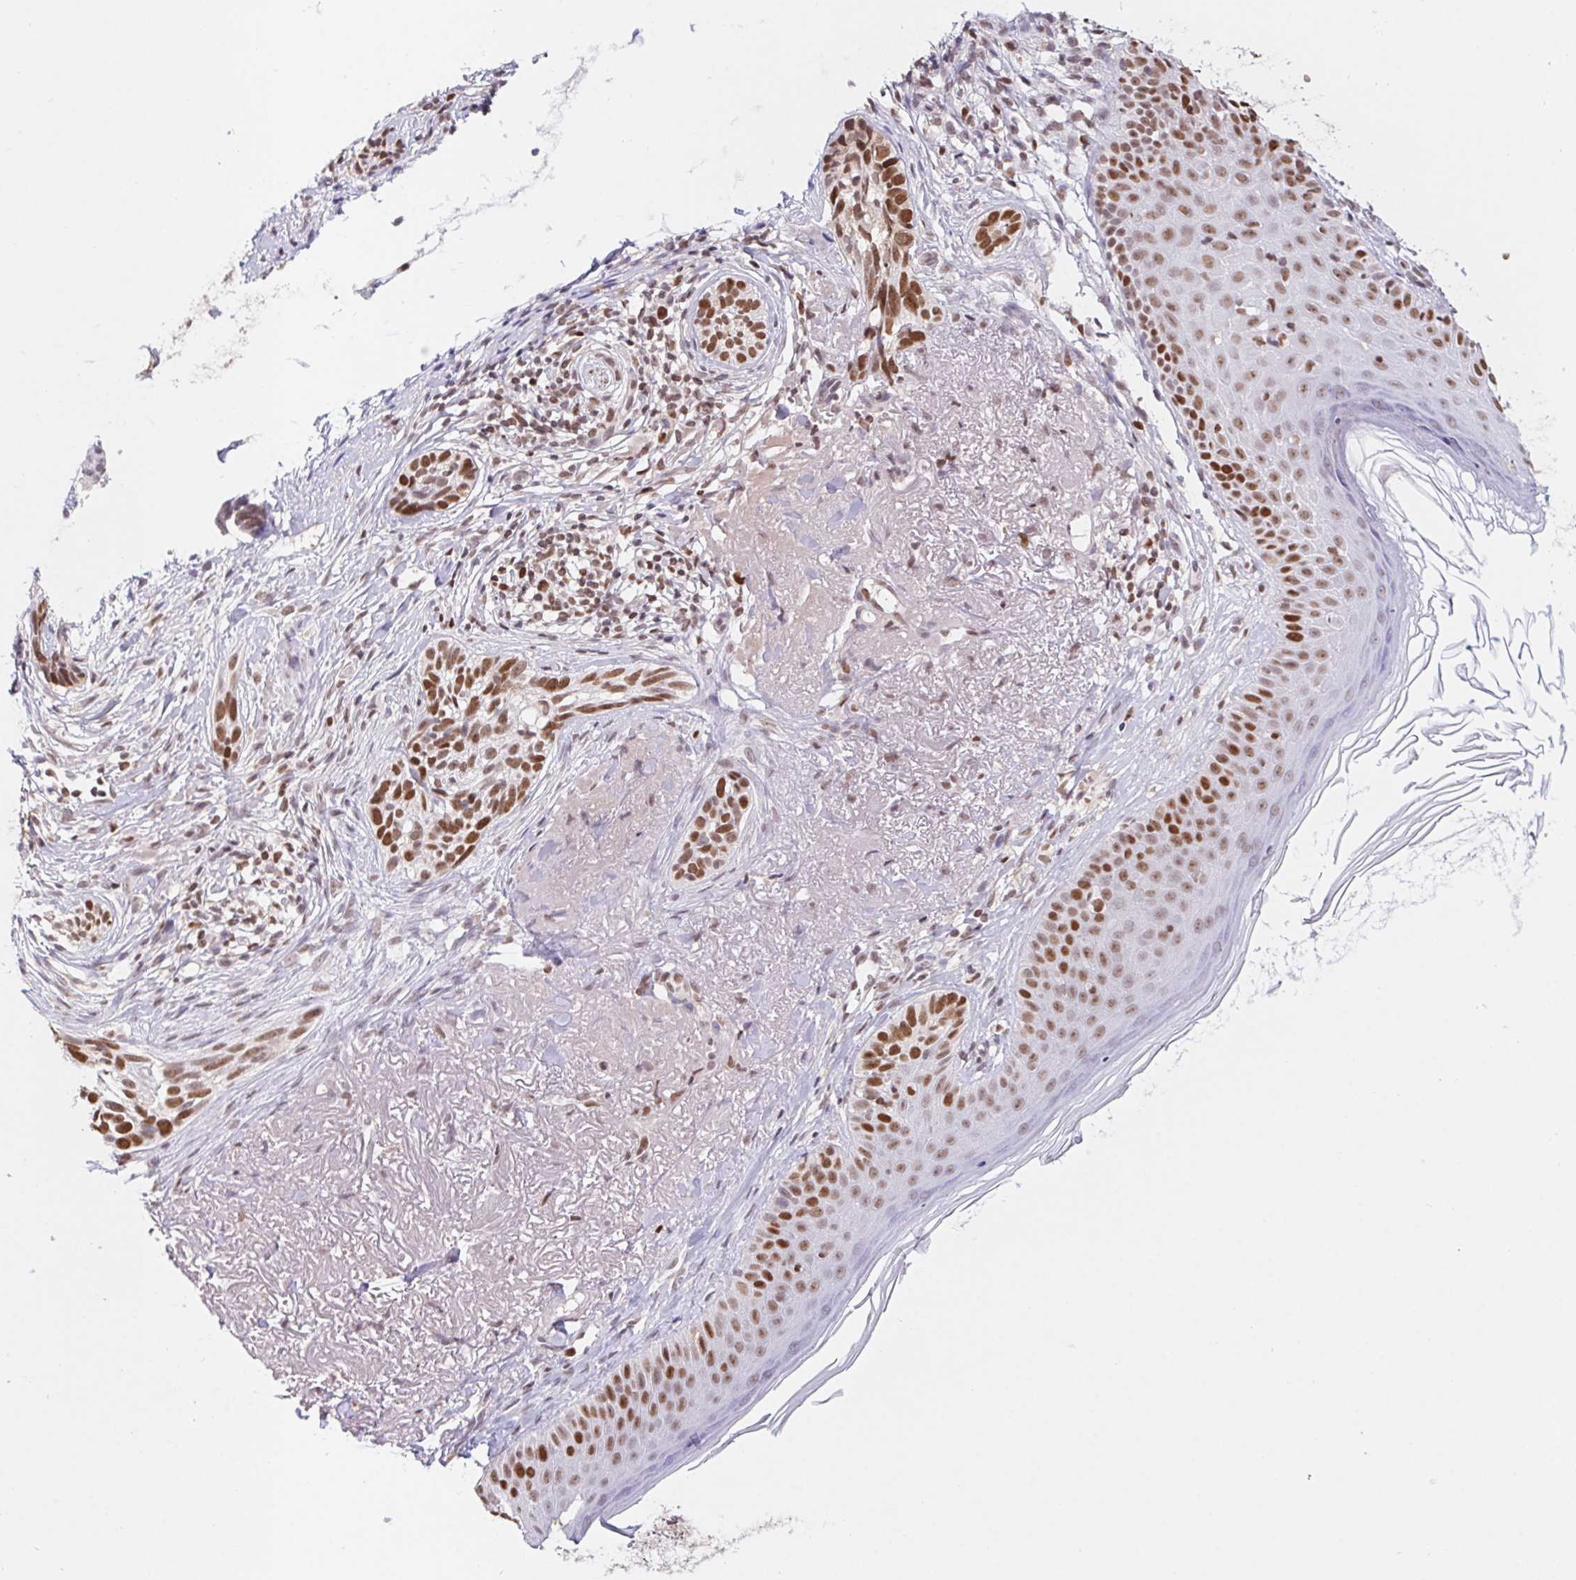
{"staining": {"intensity": "moderate", "quantity": ">75%", "location": "nuclear"}, "tissue": "skin cancer", "cell_type": "Tumor cells", "image_type": "cancer", "snomed": [{"axis": "morphology", "description": "Basal cell carcinoma"}, {"axis": "morphology", "description": "BCC, high aggressive"}, {"axis": "topography", "description": "Skin"}], "caption": "Immunohistochemical staining of human skin basal cell carcinoma shows medium levels of moderate nuclear positivity in approximately >75% of tumor cells. (IHC, brightfield microscopy, high magnification).", "gene": "POLD3", "patient": {"sex": "female", "age": 86}}